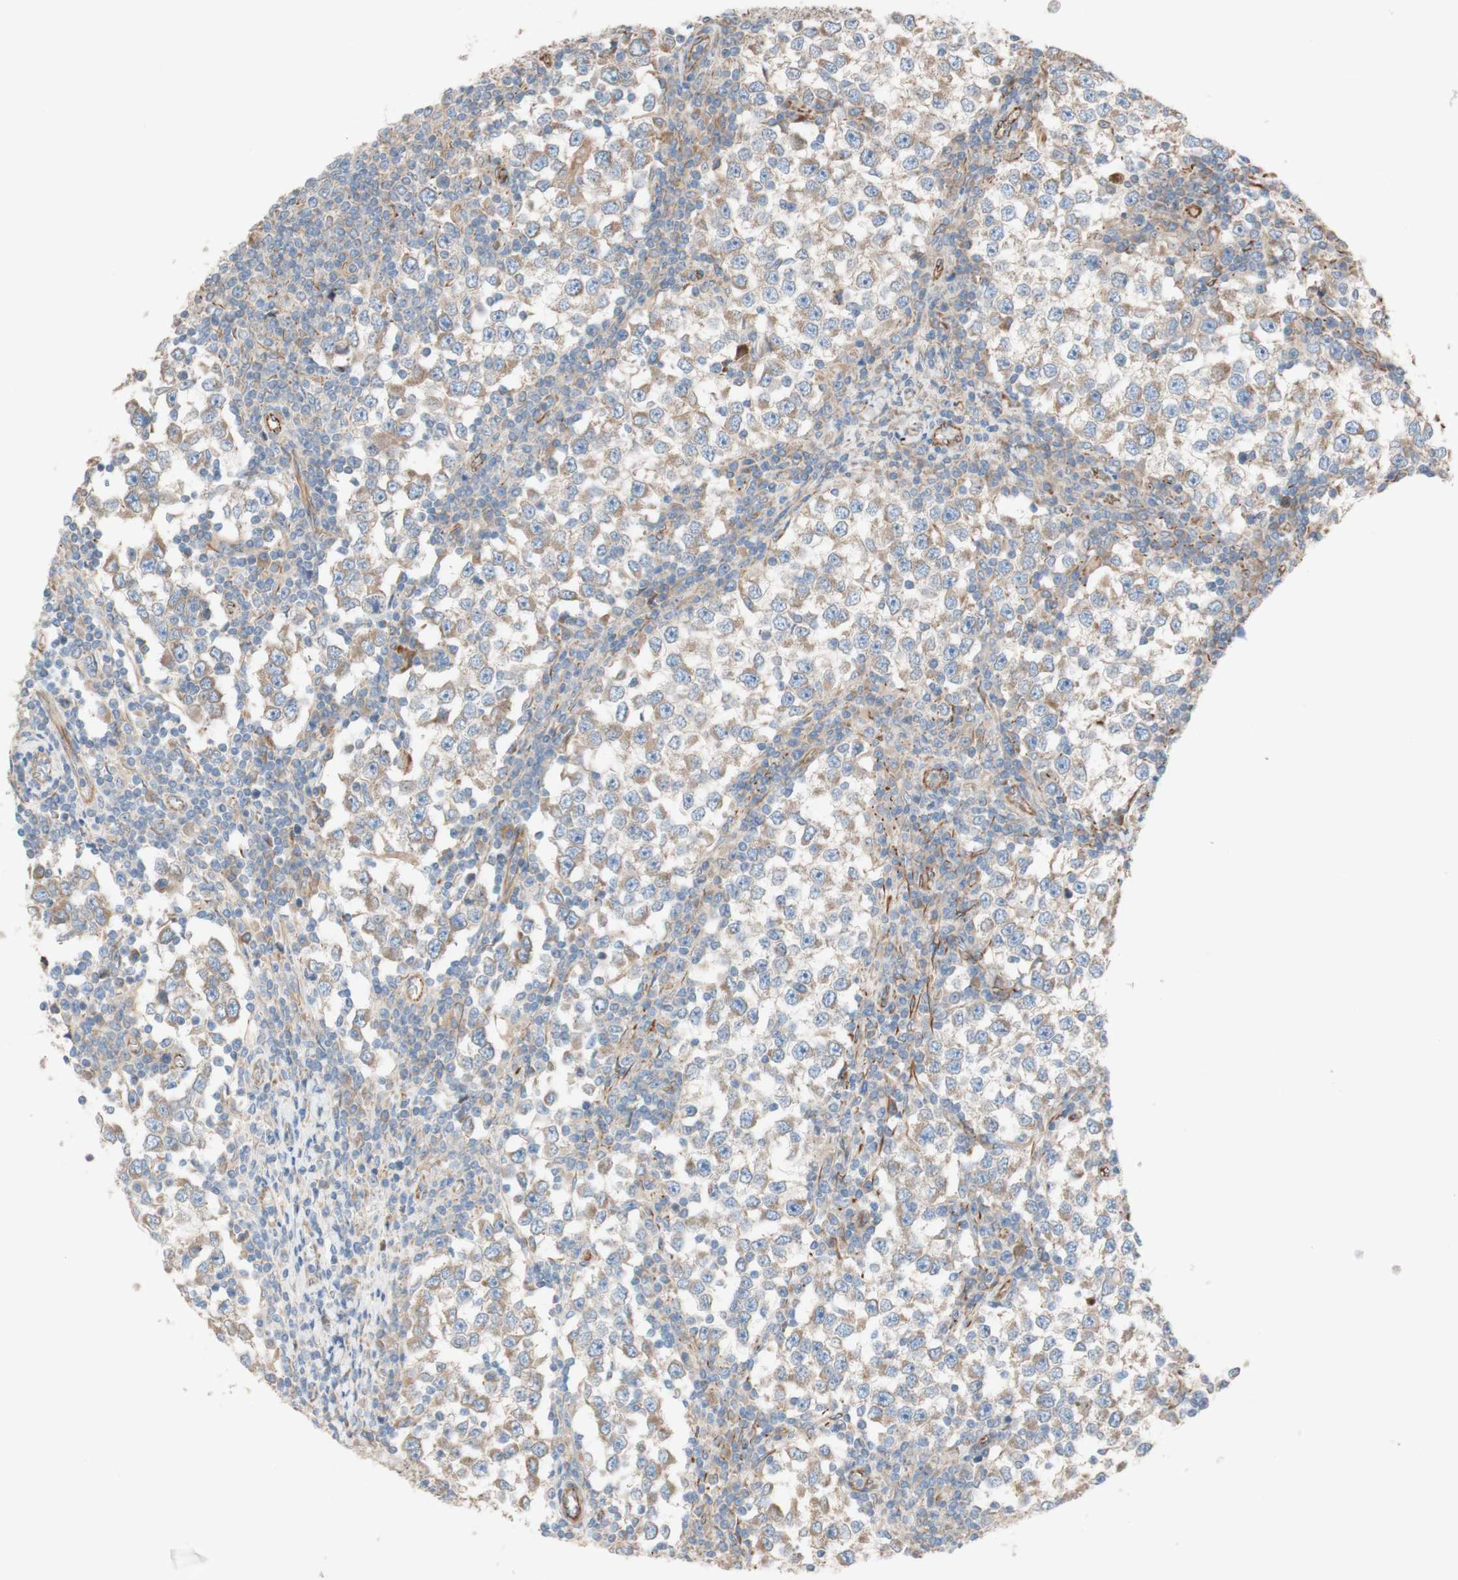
{"staining": {"intensity": "moderate", "quantity": ">75%", "location": "cytoplasmic/membranous"}, "tissue": "testis cancer", "cell_type": "Tumor cells", "image_type": "cancer", "snomed": [{"axis": "morphology", "description": "Seminoma, NOS"}, {"axis": "topography", "description": "Testis"}], "caption": "An immunohistochemistry (IHC) image of tumor tissue is shown. Protein staining in brown highlights moderate cytoplasmic/membranous positivity in testis seminoma within tumor cells.", "gene": "C1orf43", "patient": {"sex": "male", "age": 65}}